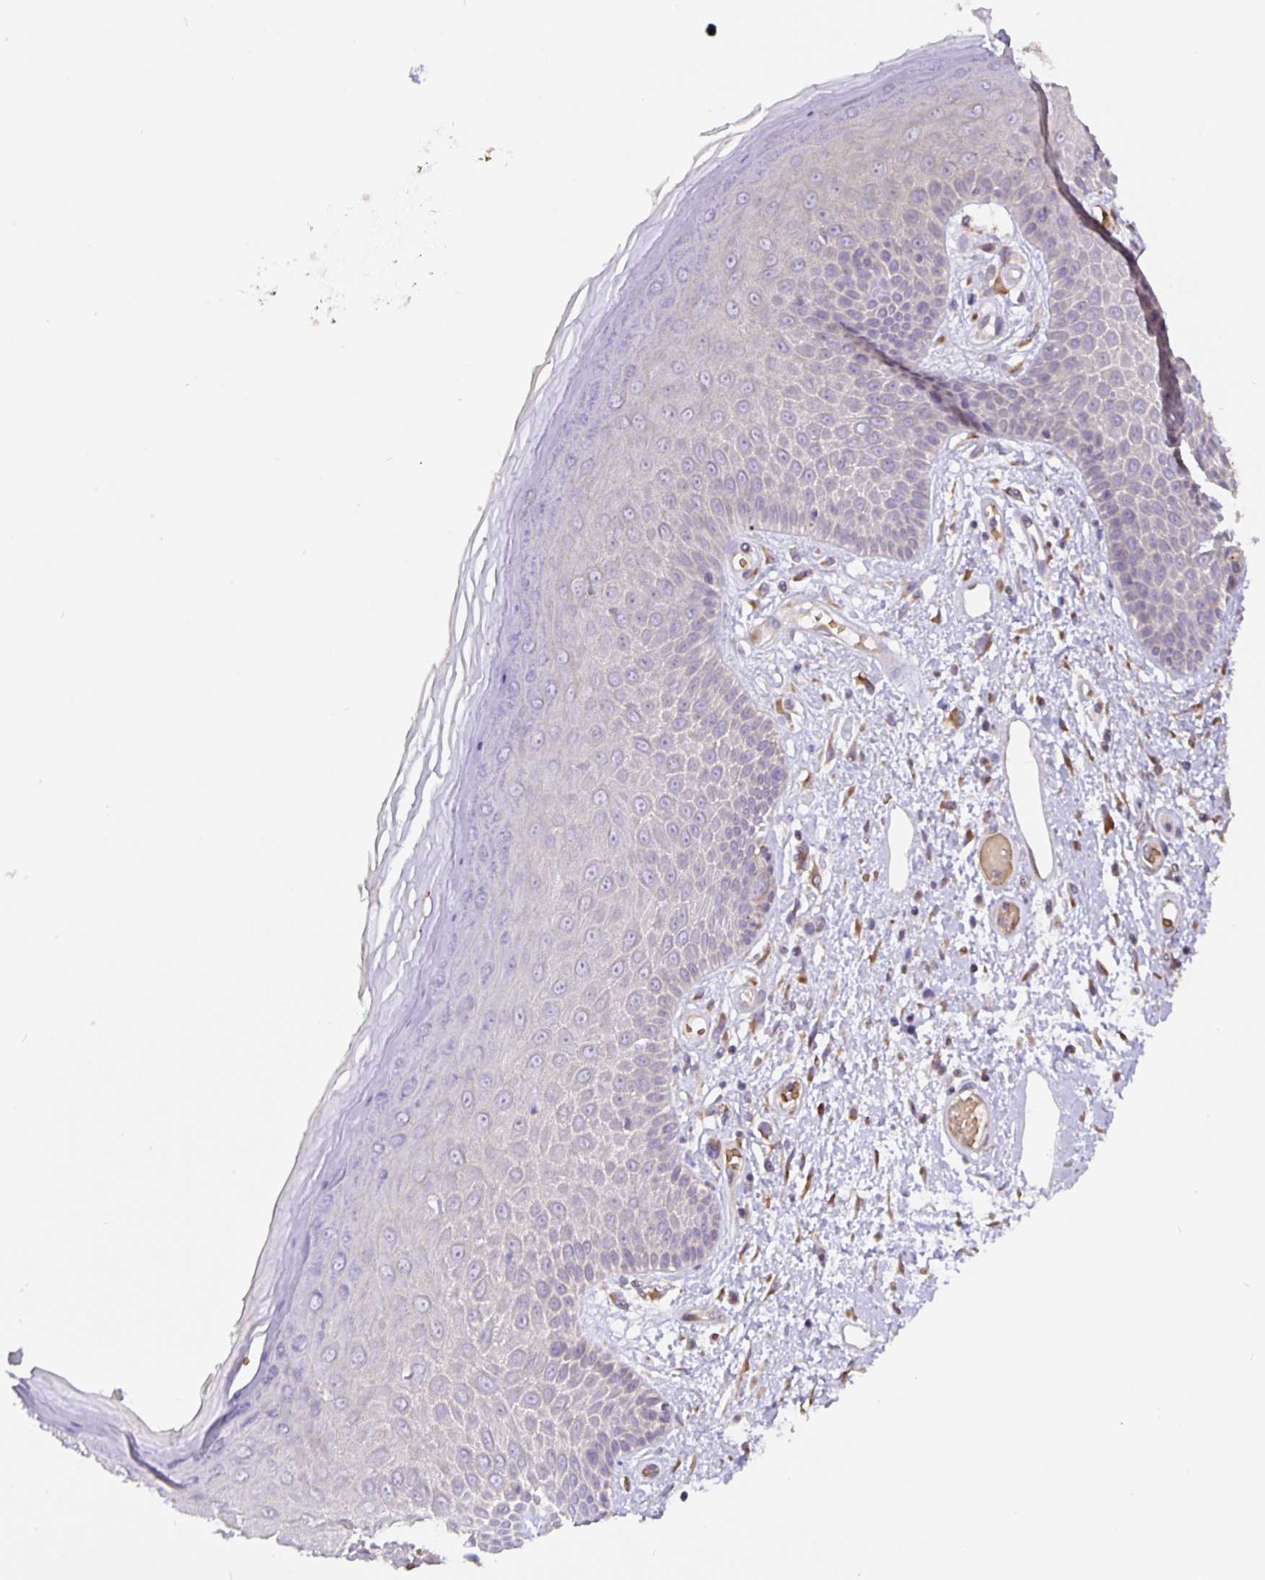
{"staining": {"intensity": "negative", "quantity": "none", "location": "none"}, "tissue": "skin", "cell_type": "Epidermal cells", "image_type": "normal", "snomed": [{"axis": "morphology", "description": "Normal tissue, NOS"}, {"axis": "topography", "description": "Anal"}, {"axis": "topography", "description": "Peripheral nerve tissue"}], "caption": "DAB (3,3'-diaminobenzidine) immunohistochemical staining of unremarkable human skin shows no significant expression in epidermal cells.", "gene": "TMEM71", "patient": {"sex": "male", "age": 78}}